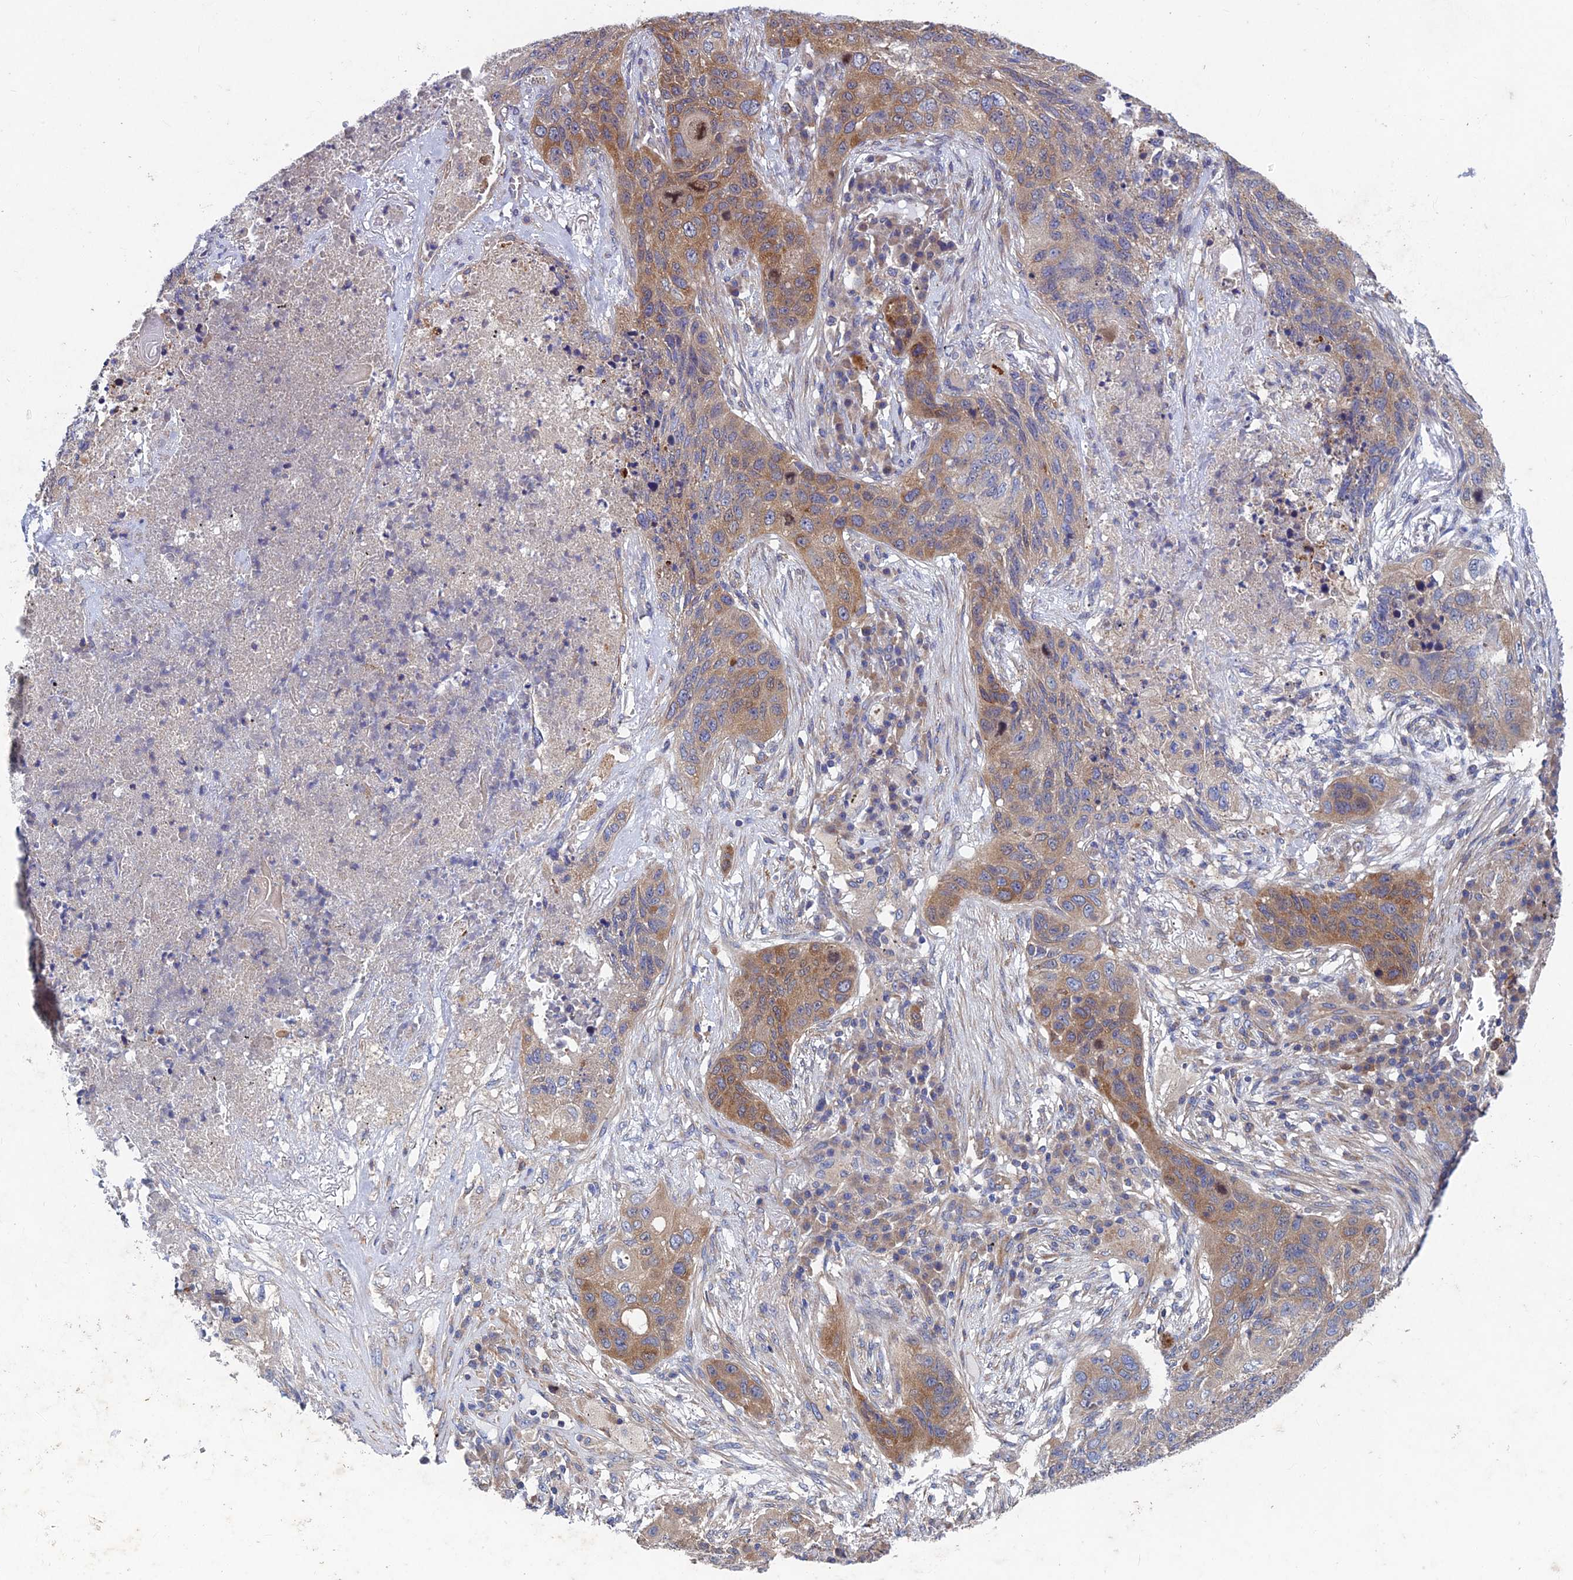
{"staining": {"intensity": "moderate", "quantity": "25%-75%", "location": "cytoplasmic/membranous"}, "tissue": "lung cancer", "cell_type": "Tumor cells", "image_type": "cancer", "snomed": [{"axis": "morphology", "description": "Squamous cell carcinoma, NOS"}, {"axis": "topography", "description": "Lung"}], "caption": "Immunohistochemical staining of human squamous cell carcinoma (lung) shows moderate cytoplasmic/membranous protein expression in approximately 25%-75% of tumor cells.", "gene": "NCAPG", "patient": {"sex": "female", "age": 63}}